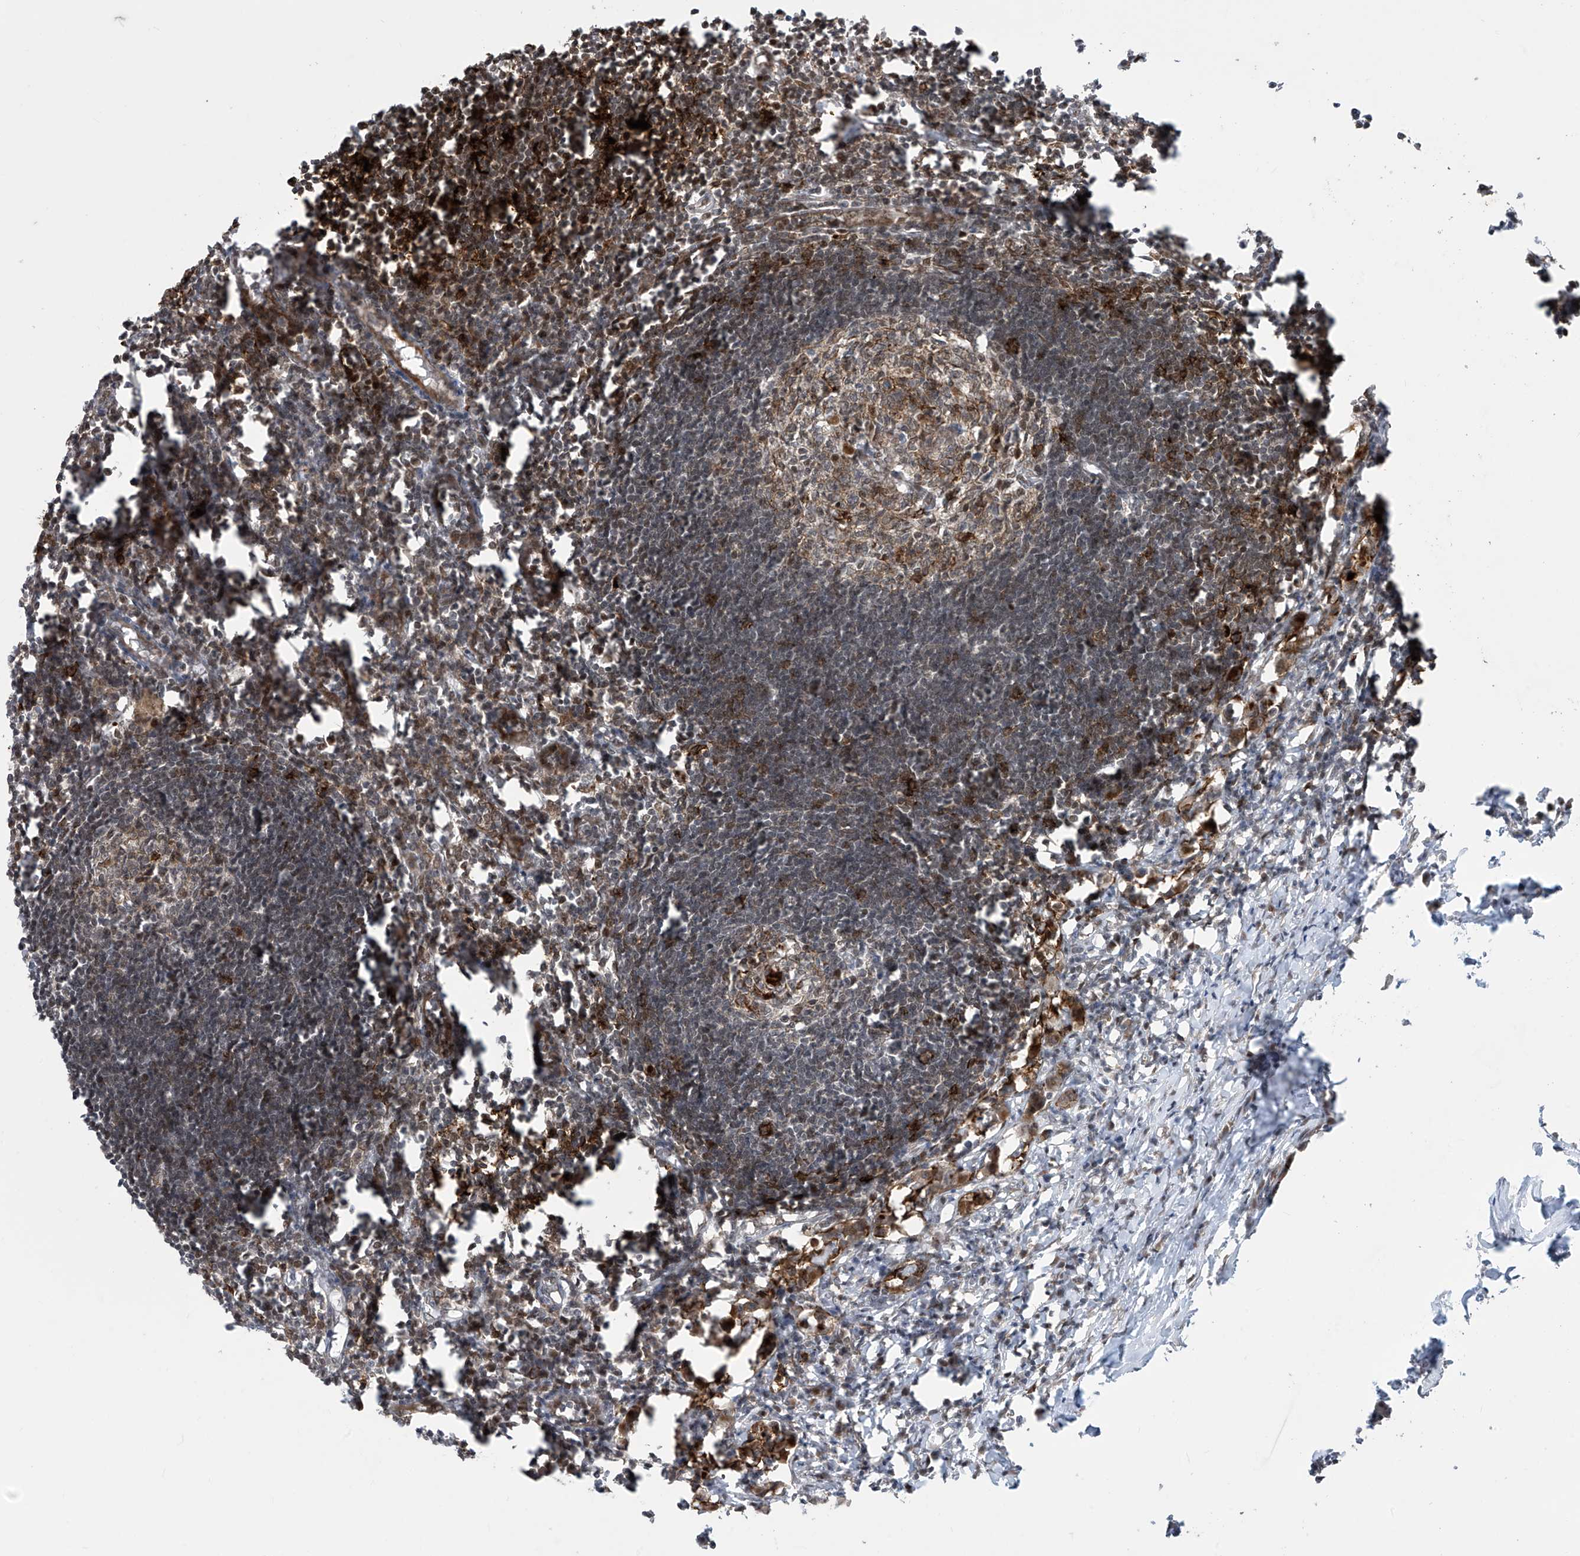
{"staining": {"intensity": "moderate", "quantity": "<25%", "location": "cytoplasmic/membranous,nuclear"}, "tissue": "lymph node", "cell_type": "Germinal center cells", "image_type": "normal", "snomed": [{"axis": "morphology", "description": "Normal tissue, NOS"}, {"axis": "morphology", "description": "Malignant melanoma, Metastatic site"}, {"axis": "topography", "description": "Lymph node"}], "caption": "This image exhibits IHC staining of benign human lymph node, with low moderate cytoplasmic/membranous,nuclear staining in about <25% of germinal center cells.", "gene": "LAGE3", "patient": {"sex": "male", "age": 41}}